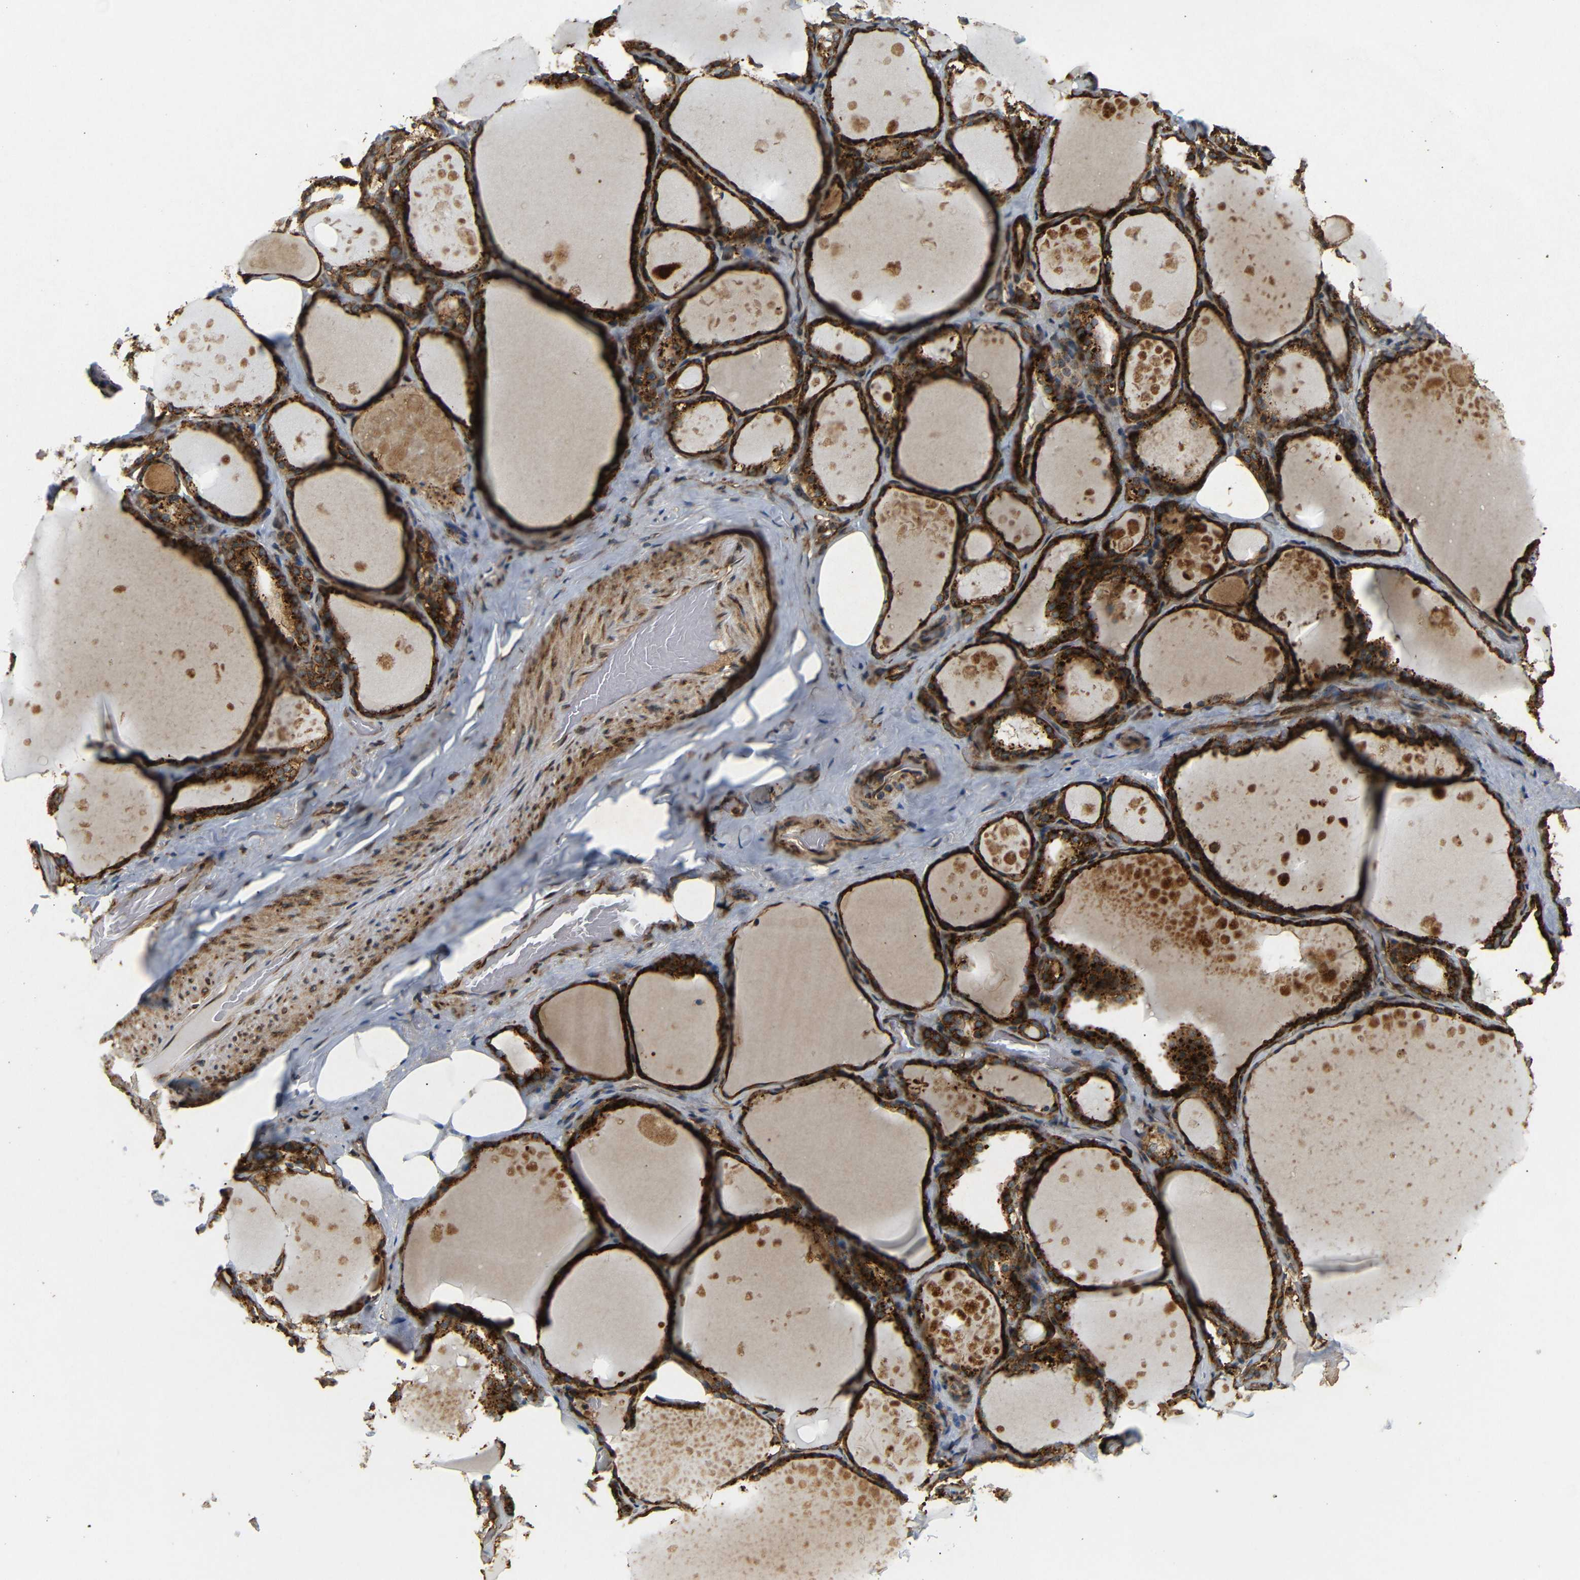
{"staining": {"intensity": "strong", "quantity": ">75%", "location": "cytoplasmic/membranous"}, "tissue": "thyroid gland", "cell_type": "Glandular cells", "image_type": "normal", "snomed": [{"axis": "morphology", "description": "Normal tissue, NOS"}, {"axis": "topography", "description": "Thyroid gland"}], "caption": "This histopathology image displays immunohistochemistry staining of normal human thyroid gland, with high strong cytoplasmic/membranous expression in approximately >75% of glandular cells.", "gene": "BTF3", "patient": {"sex": "male", "age": 61}}